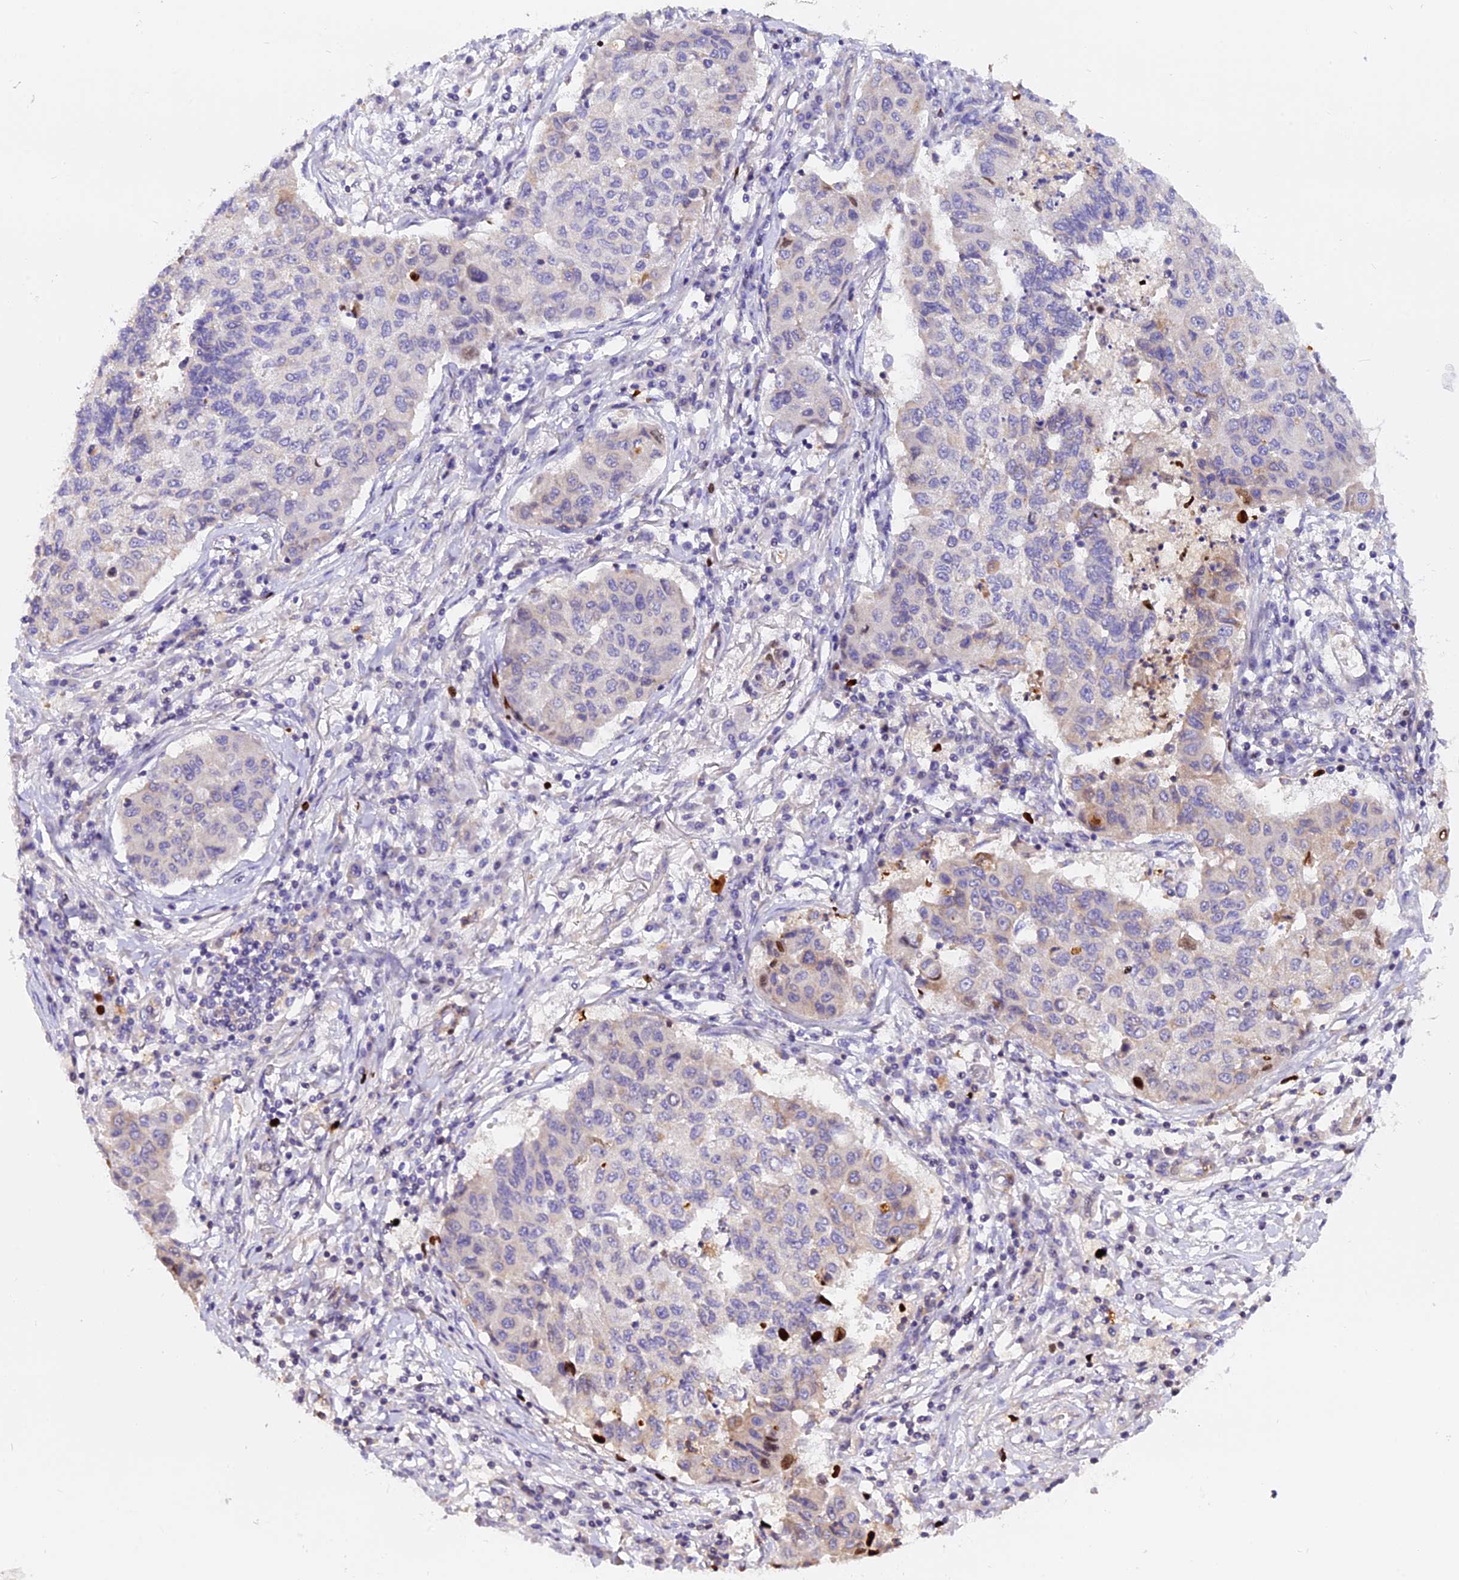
{"staining": {"intensity": "negative", "quantity": "none", "location": "none"}, "tissue": "lung cancer", "cell_type": "Tumor cells", "image_type": "cancer", "snomed": [{"axis": "morphology", "description": "Squamous cell carcinoma, NOS"}, {"axis": "topography", "description": "Lung"}], "caption": "IHC image of neoplastic tissue: lung squamous cell carcinoma stained with DAB (3,3'-diaminobenzidine) displays no significant protein staining in tumor cells.", "gene": "MAP3K7CL", "patient": {"sex": "male", "age": 74}}